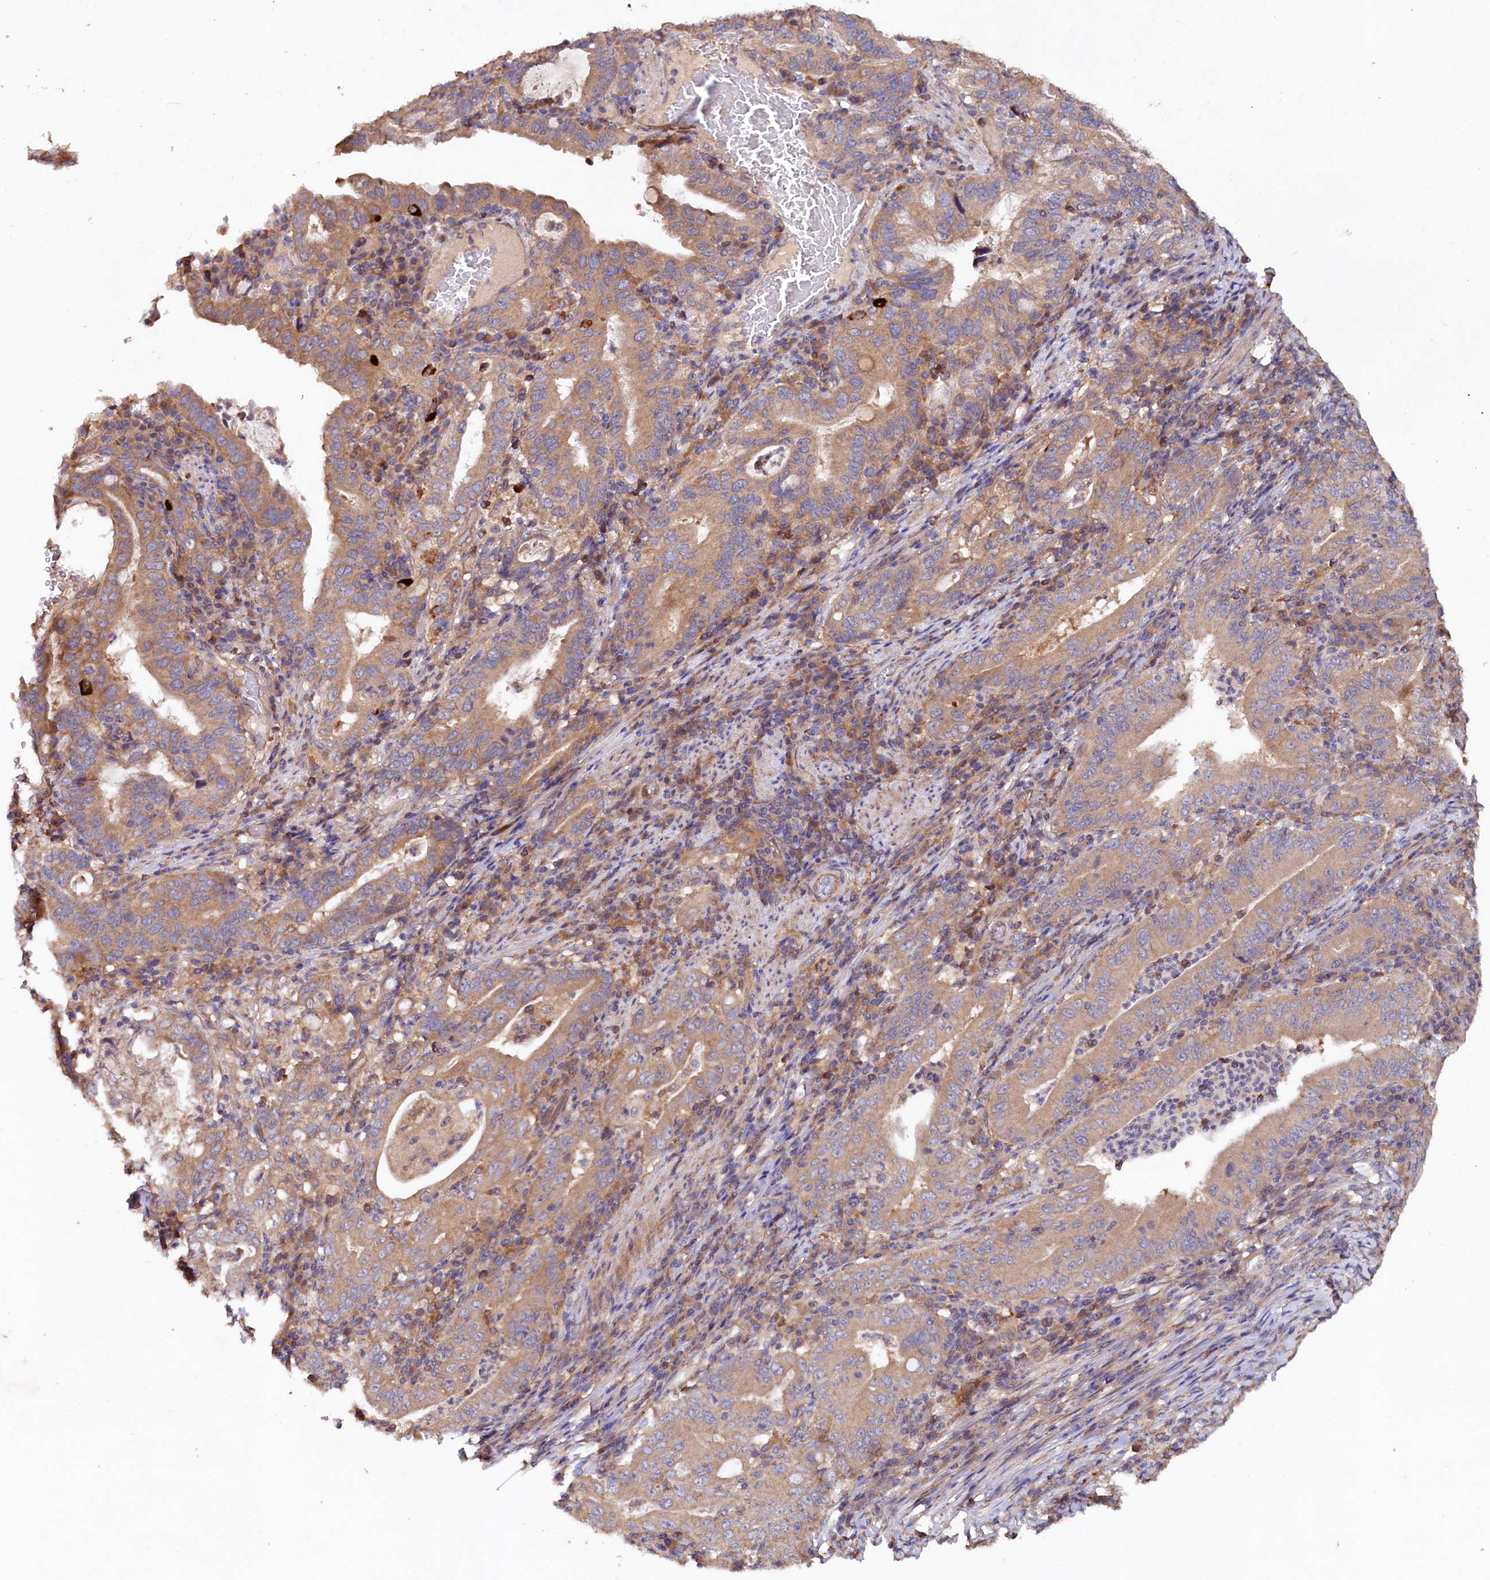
{"staining": {"intensity": "moderate", "quantity": "25%-75%", "location": "cytoplasmic/membranous"}, "tissue": "stomach cancer", "cell_type": "Tumor cells", "image_type": "cancer", "snomed": [{"axis": "morphology", "description": "Normal tissue, NOS"}, {"axis": "morphology", "description": "Adenocarcinoma, NOS"}, {"axis": "topography", "description": "Esophagus"}, {"axis": "topography", "description": "Stomach, upper"}, {"axis": "topography", "description": "Peripheral nerve tissue"}], "caption": "Moderate cytoplasmic/membranous expression is seen in approximately 25%-75% of tumor cells in stomach adenocarcinoma. The protein of interest is shown in brown color, while the nuclei are stained blue.", "gene": "ETFBKMT", "patient": {"sex": "male", "age": 62}}